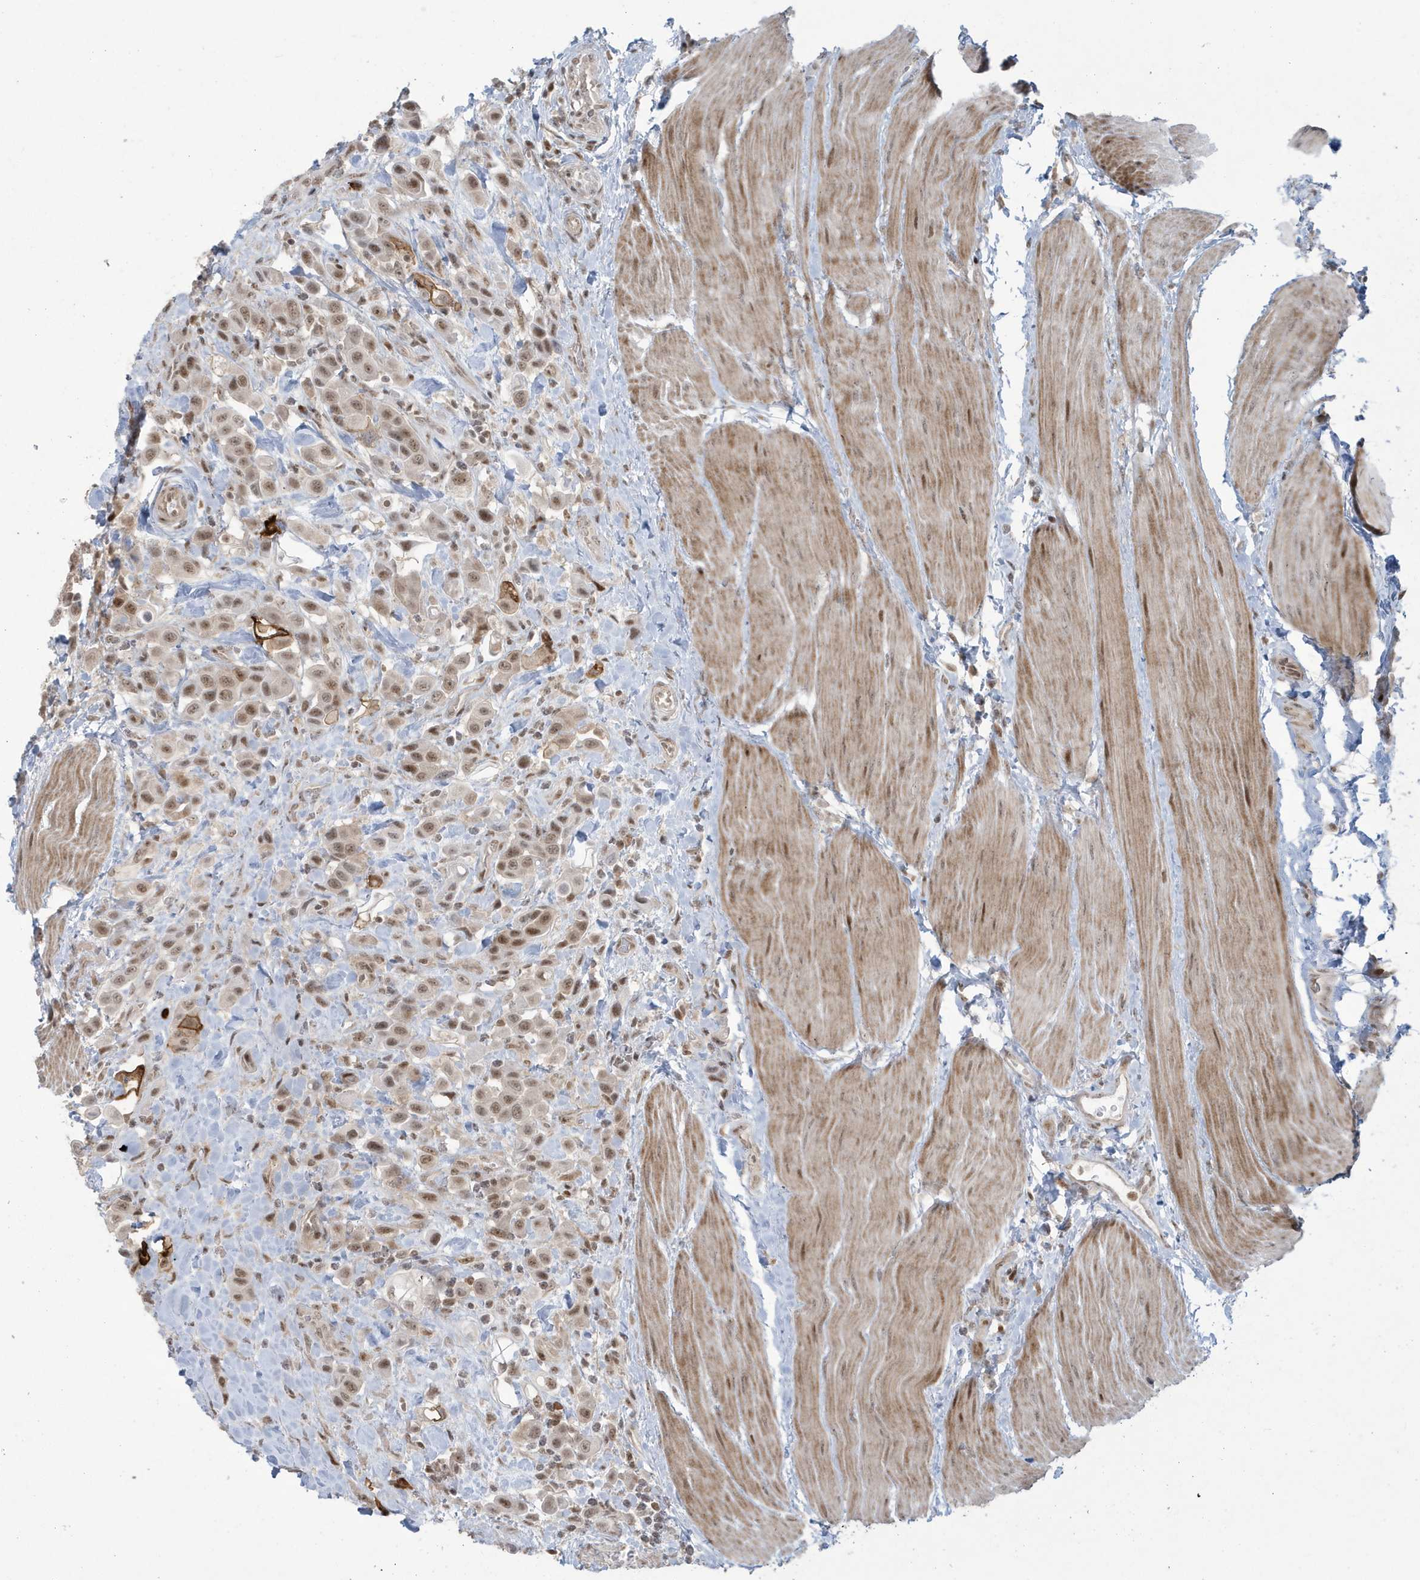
{"staining": {"intensity": "moderate", "quantity": ">75%", "location": "cytoplasmic/membranous,nuclear"}, "tissue": "urothelial cancer", "cell_type": "Tumor cells", "image_type": "cancer", "snomed": [{"axis": "morphology", "description": "Urothelial carcinoma, High grade"}, {"axis": "topography", "description": "Urinary bladder"}], "caption": "A brown stain highlights moderate cytoplasmic/membranous and nuclear expression of a protein in urothelial cancer tumor cells.", "gene": "C1orf52", "patient": {"sex": "male", "age": 50}}